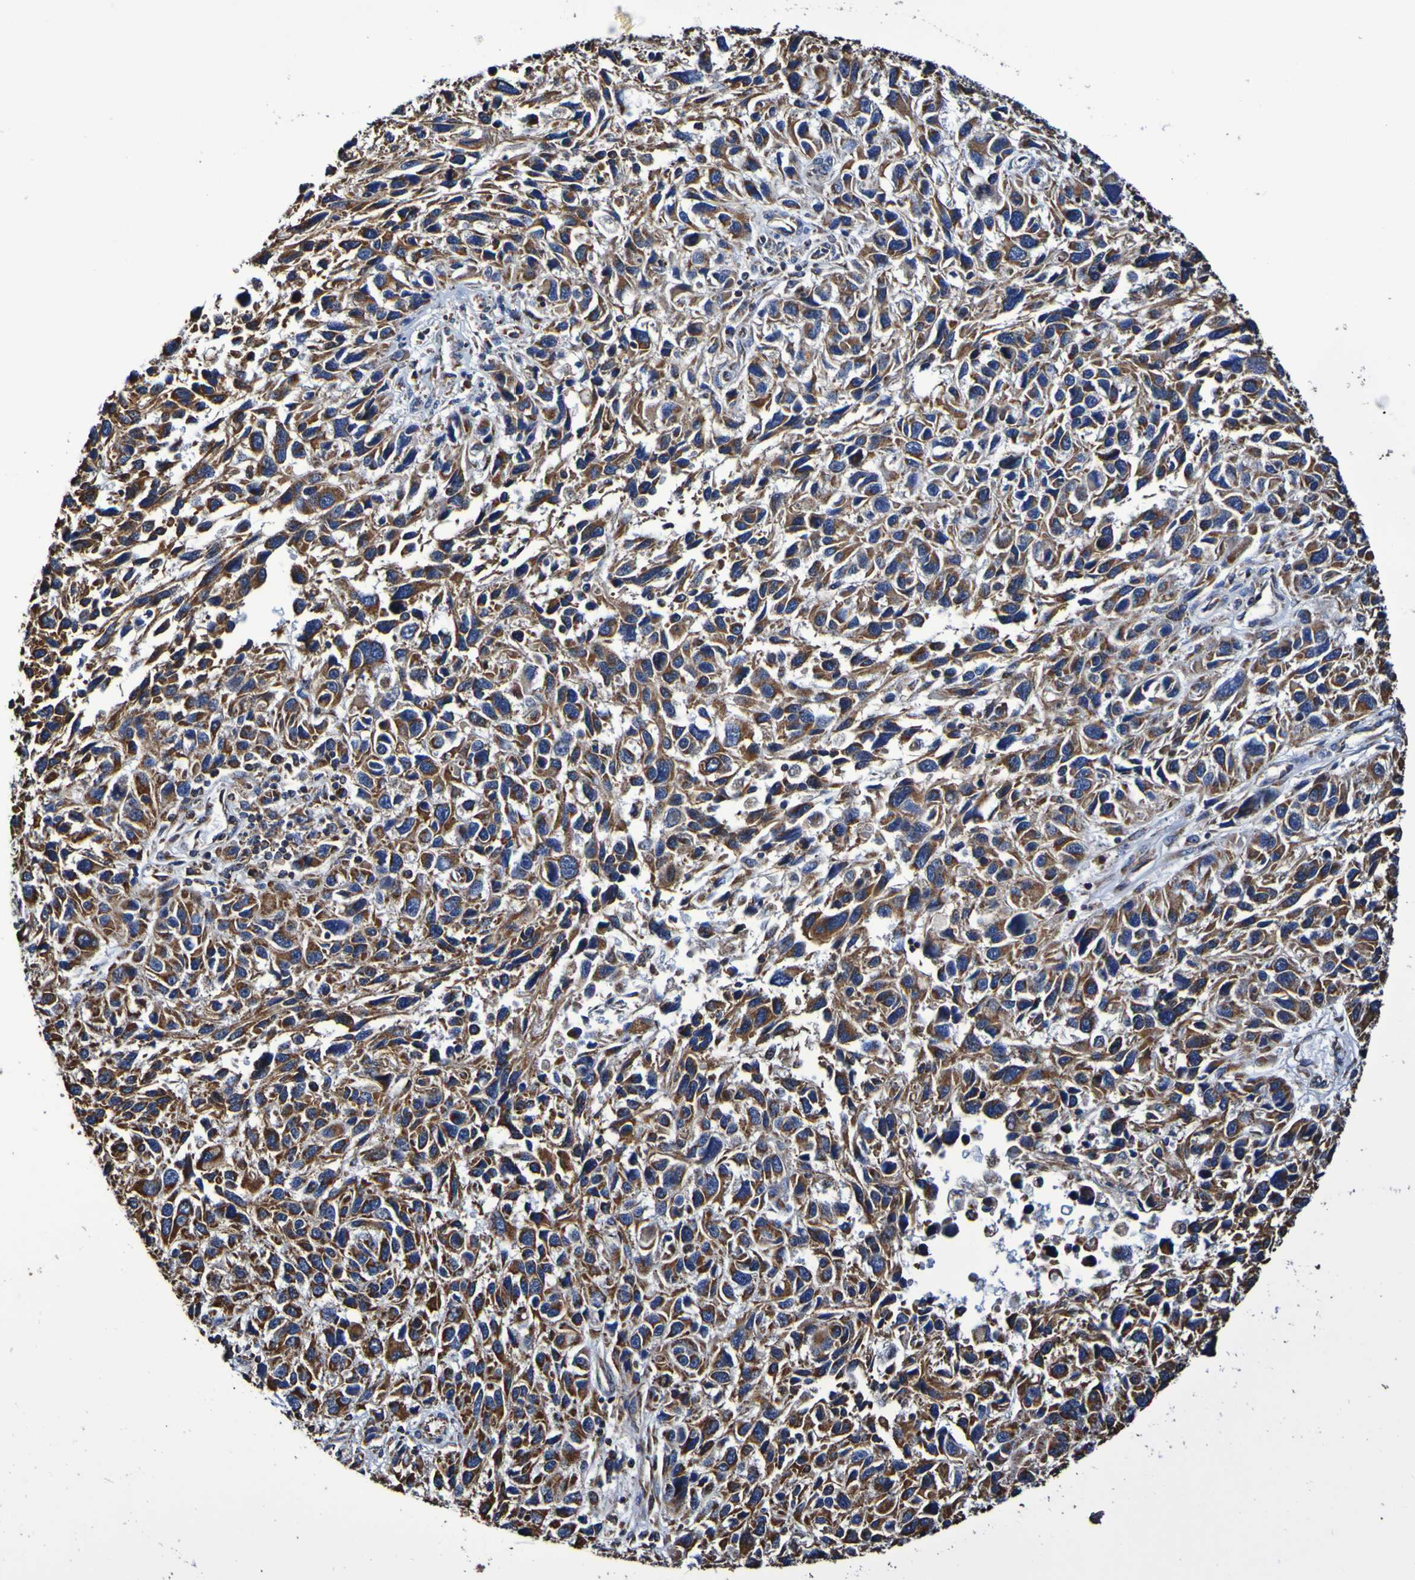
{"staining": {"intensity": "strong", "quantity": ">75%", "location": "cytoplasmic/membranous"}, "tissue": "melanoma", "cell_type": "Tumor cells", "image_type": "cancer", "snomed": [{"axis": "morphology", "description": "Malignant melanoma, NOS"}, {"axis": "topography", "description": "Skin"}], "caption": "Malignant melanoma tissue demonstrates strong cytoplasmic/membranous expression in approximately >75% of tumor cells, visualized by immunohistochemistry.", "gene": "IL18R1", "patient": {"sex": "male", "age": 53}}